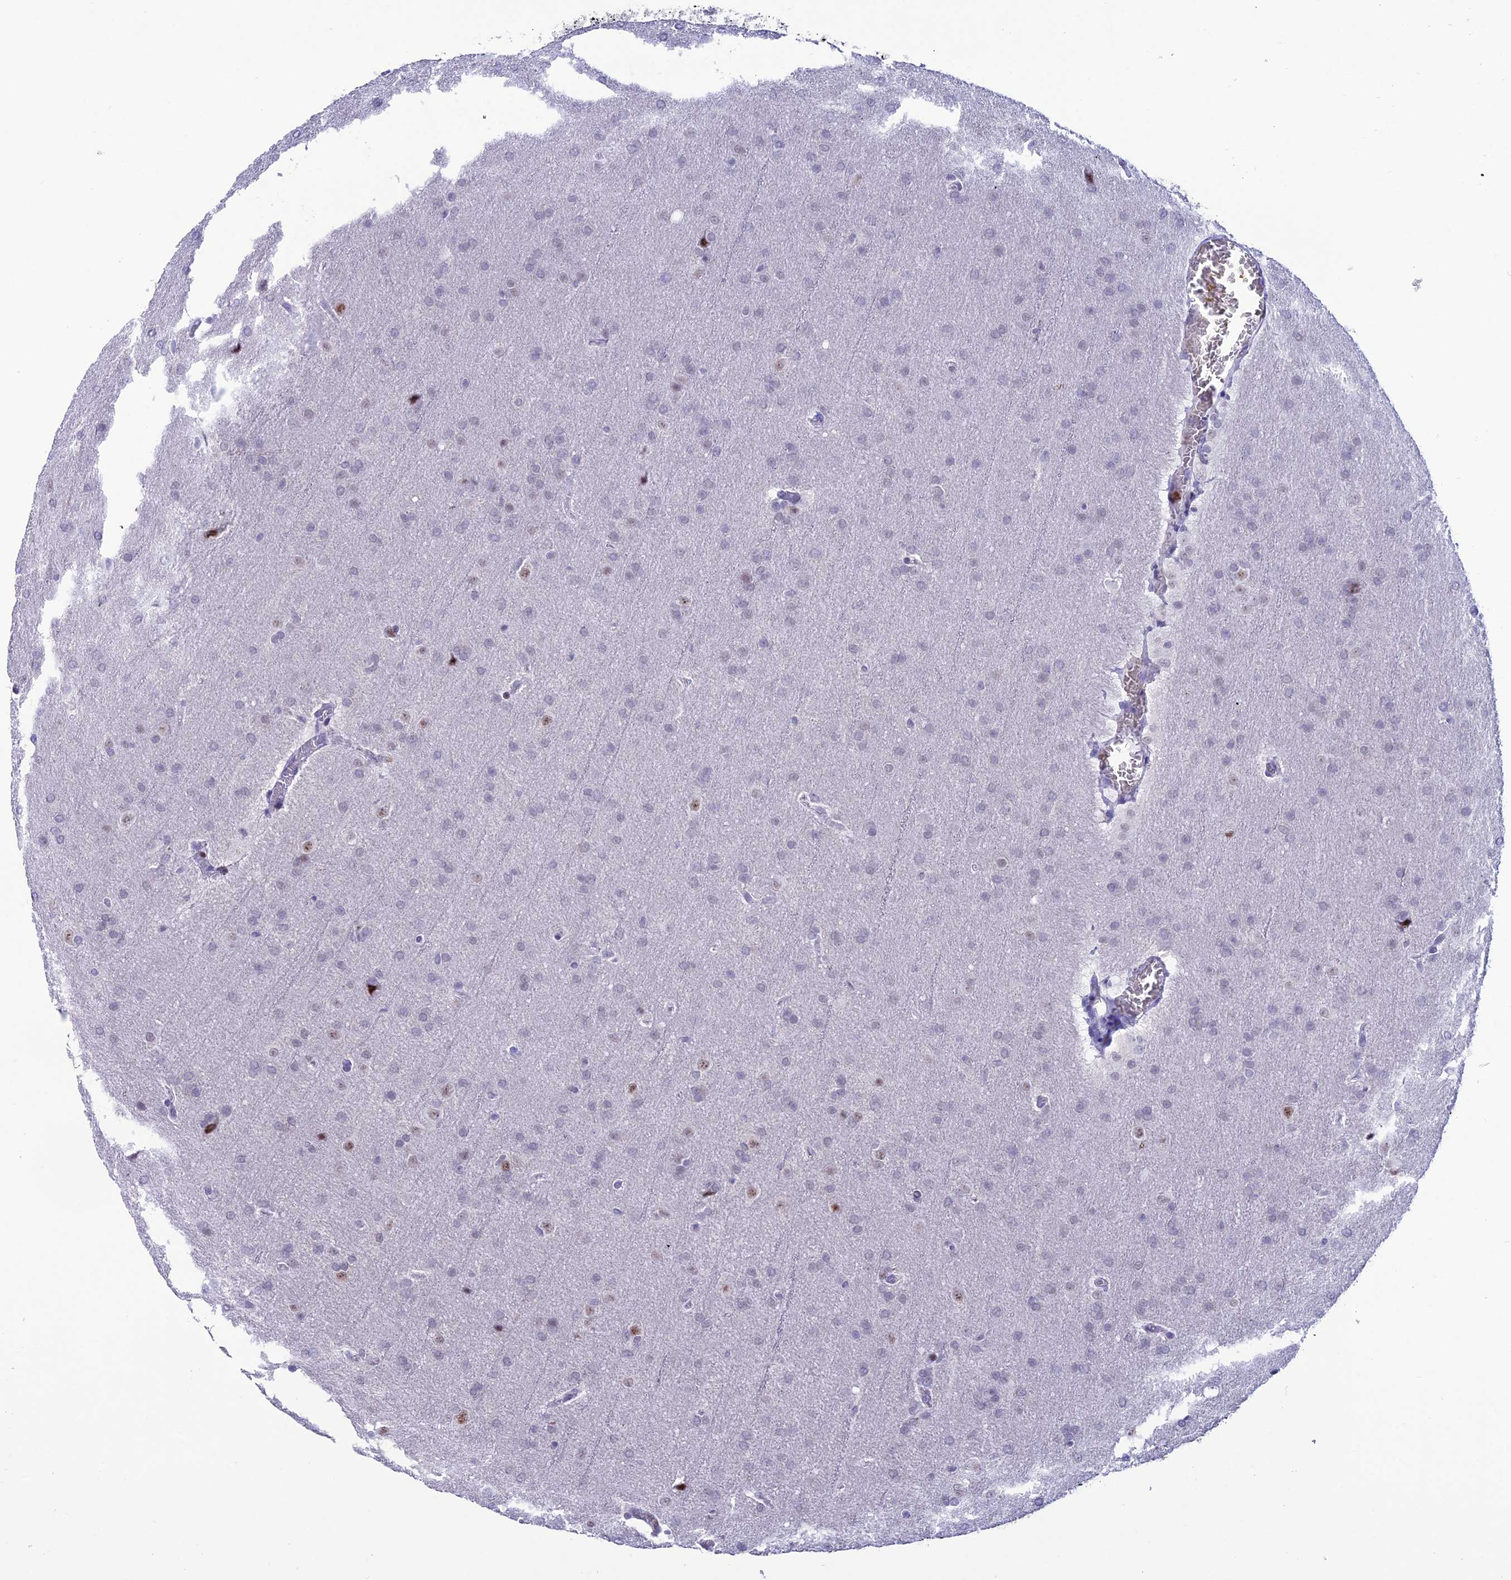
{"staining": {"intensity": "moderate", "quantity": "<25%", "location": "nuclear"}, "tissue": "glioma", "cell_type": "Tumor cells", "image_type": "cancer", "snomed": [{"axis": "morphology", "description": "Glioma, malignant, Low grade"}, {"axis": "topography", "description": "Brain"}], "caption": "Protein expression analysis of human malignant glioma (low-grade) reveals moderate nuclear staining in approximately <25% of tumor cells. The staining is performed using DAB brown chromogen to label protein expression. The nuclei are counter-stained blue using hematoxylin.", "gene": "MFSD2B", "patient": {"sex": "female", "age": 32}}